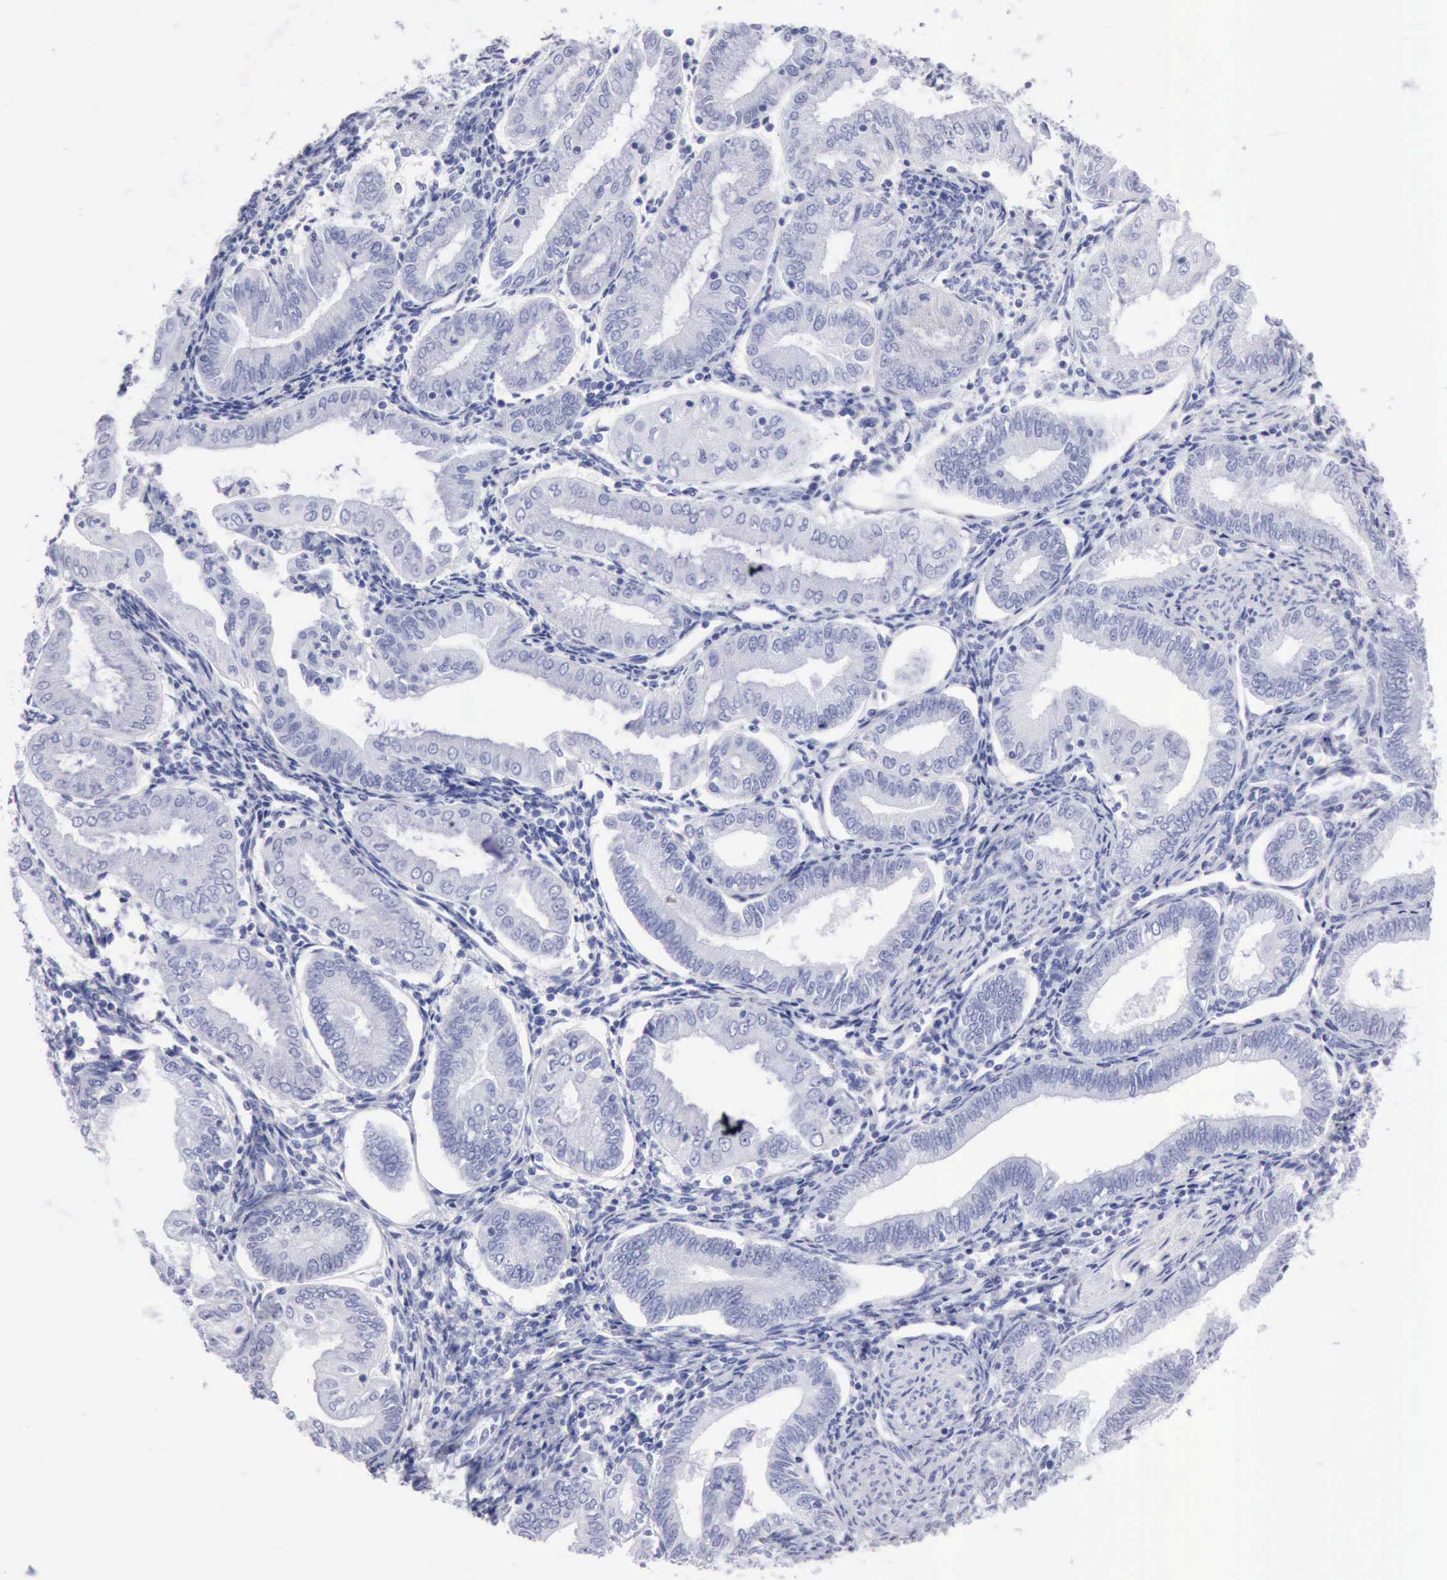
{"staining": {"intensity": "negative", "quantity": "none", "location": "none"}, "tissue": "endometrial cancer", "cell_type": "Tumor cells", "image_type": "cancer", "snomed": [{"axis": "morphology", "description": "Adenocarcinoma, NOS"}, {"axis": "topography", "description": "Endometrium"}], "caption": "High magnification brightfield microscopy of endometrial cancer stained with DAB (brown) and counterstained with hematoxylin (blue): tumor cells show no significant expression.", "gene": "CYP19A1", "patient": {"sex": "female", "age": 55}}